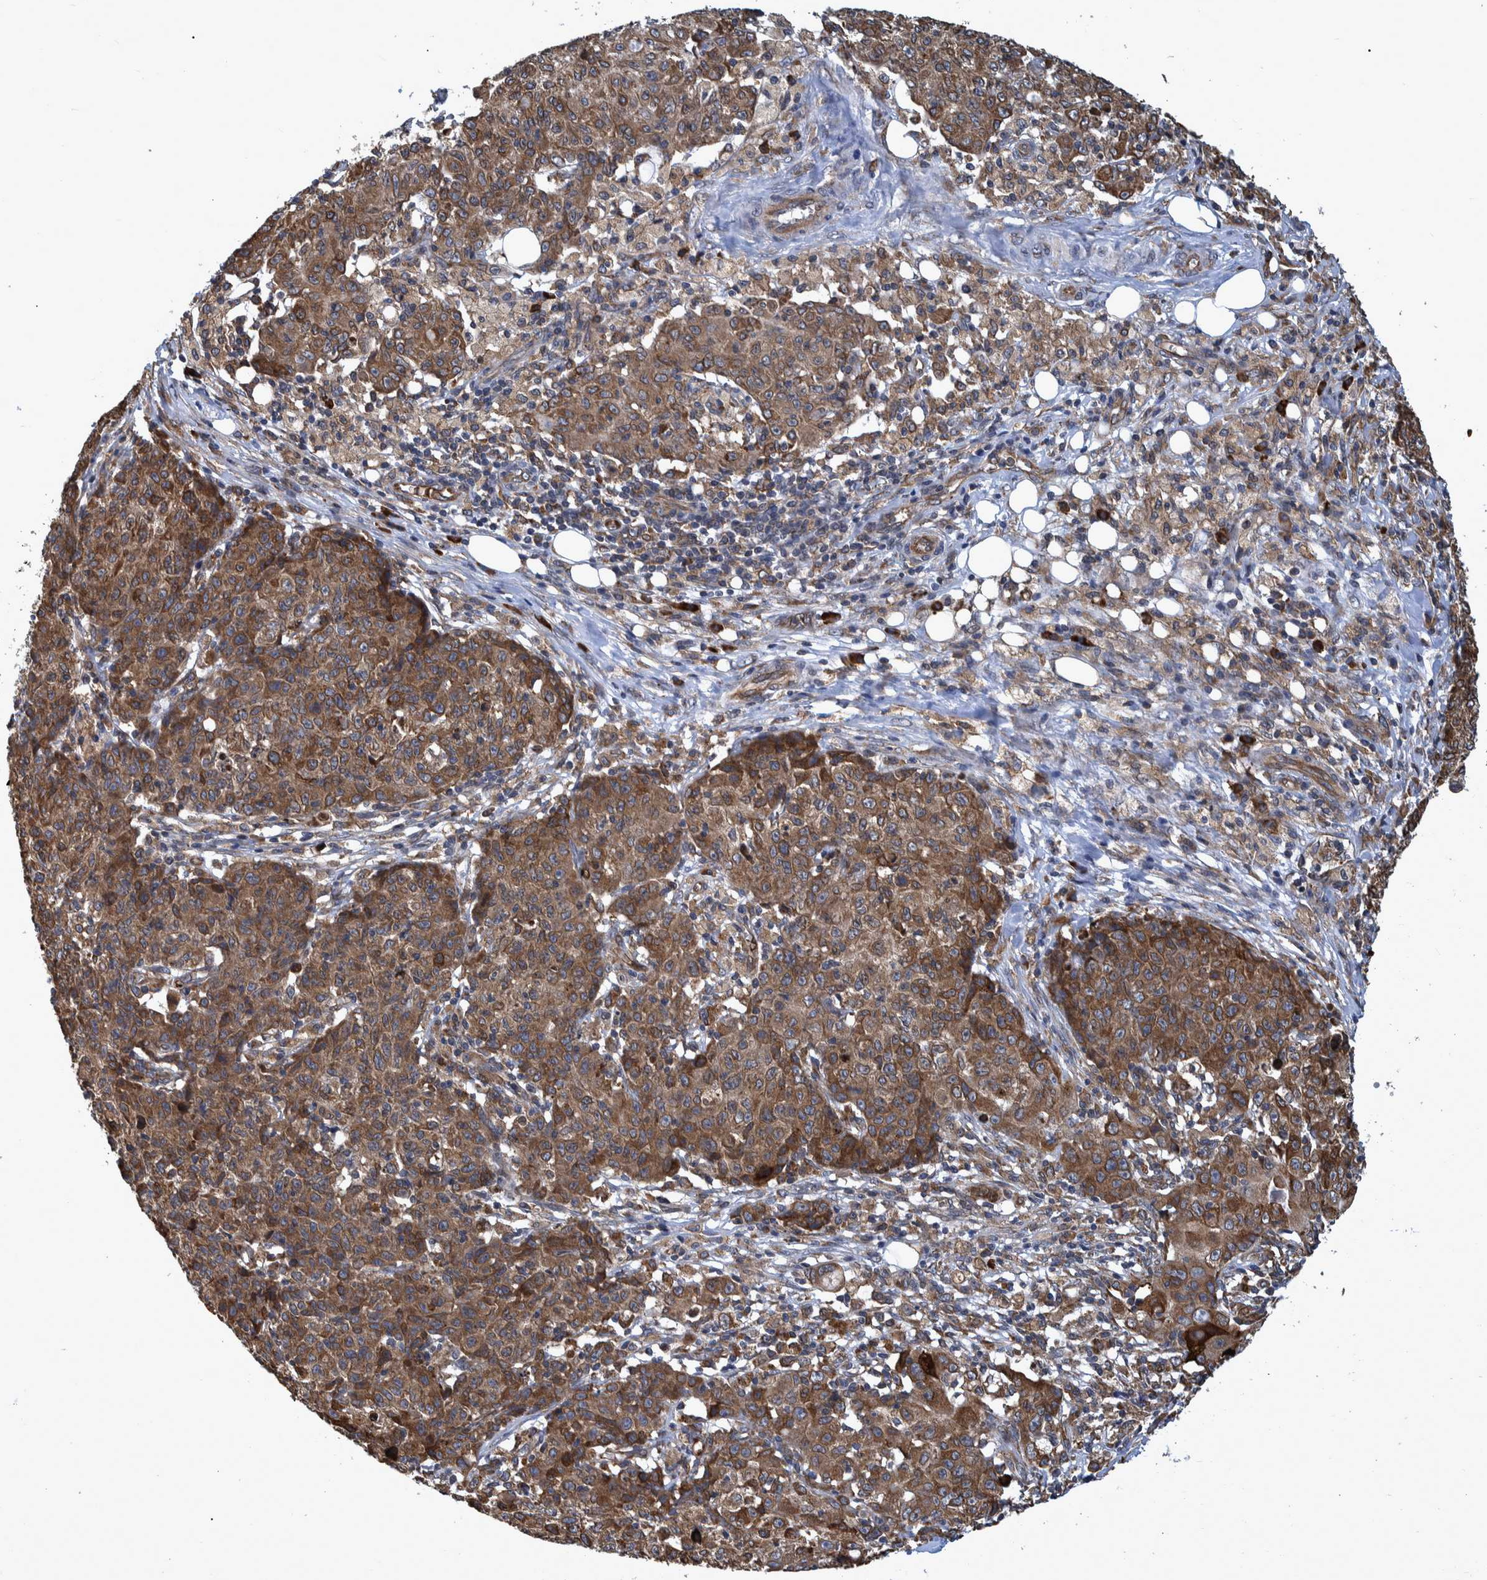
{"staining": {"intensity": "moderate", "quantity": ">75%", "location": "cytoplasmic/membranous"}, "tissue": "ovarian cancer", "cell_type": "Tumor cells", "image_type": "cancer", "snomed": [{"axis": "morphology", "description": "Carcinoma, endometroid"}, {"axis": "topography", "description": "Ovary"}], "caption": "A histopathology image showing moderate cytoplasmic/membranous expression in about >75% of tumor cells in ovarian cancer (endometroid carcinoma), as visualized by brown immunohistochemical staining.", "gene": "SPAG5", "patient": {"sex": "female", "age": 42}}